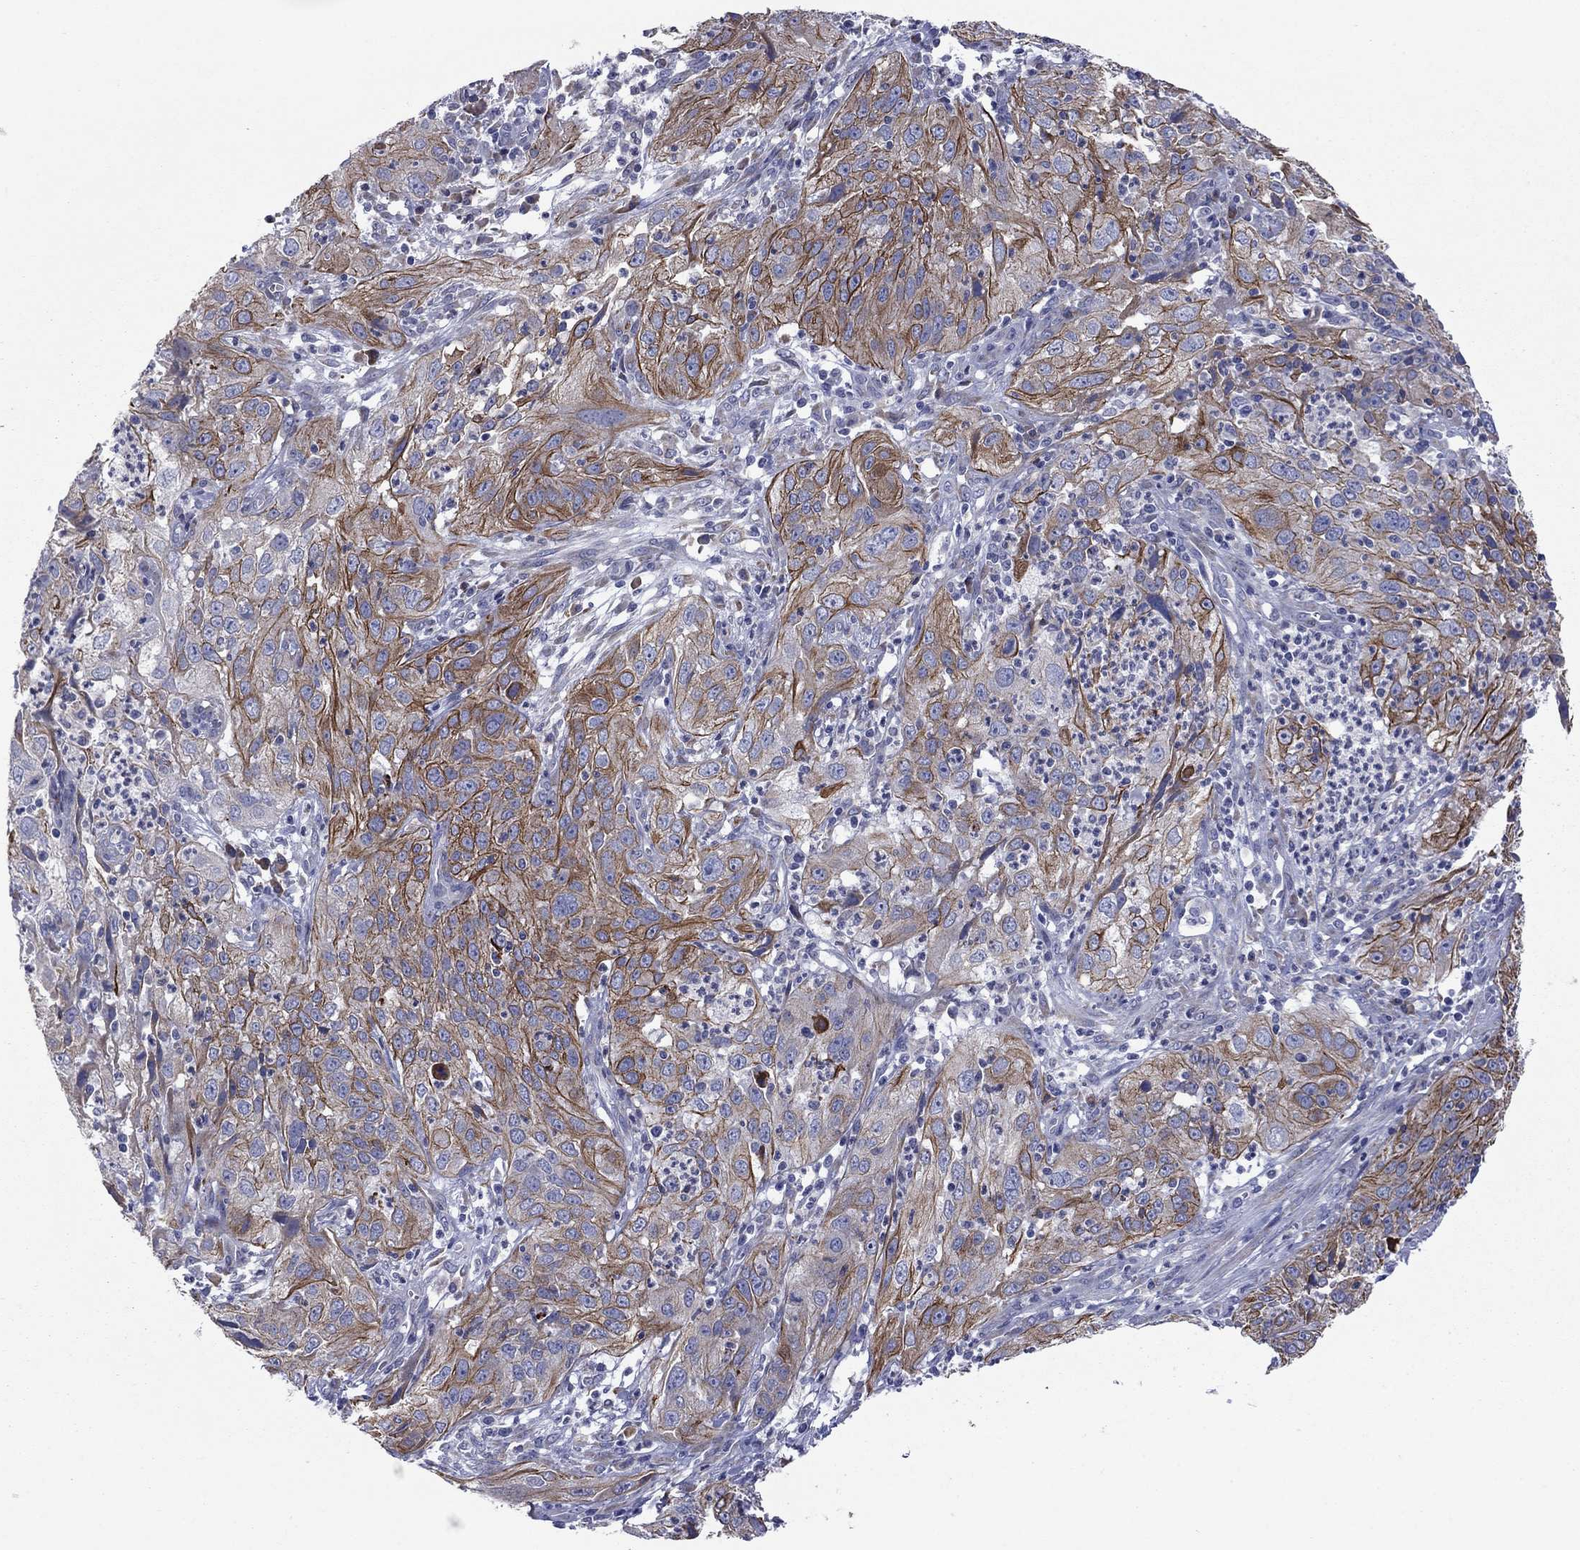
{"staining": {"intensity": "strong", "quantity": "25%-75%", "location": "cytoplasmic/membranous,nuclear"}, "tissue": "cervical cancer", "cell_type": "Tumor cells", "image_type": "cancer", "snomed": [{"axis": "morphology", "description": "Squamous cell carcinoma, NOS"}, {"axis": "topography", "description": "Cervix"}], "caption": "Squamous cell carcinoma (cervical) stained with immunohistochemistry (IHC) demonstrates strong cytoplasmic/membranous and nuclear staining in approximately 25%-75% of tumor cells.", "gene": "TMPRSS11A", "patient": {"sex": "female", "age": 32}}